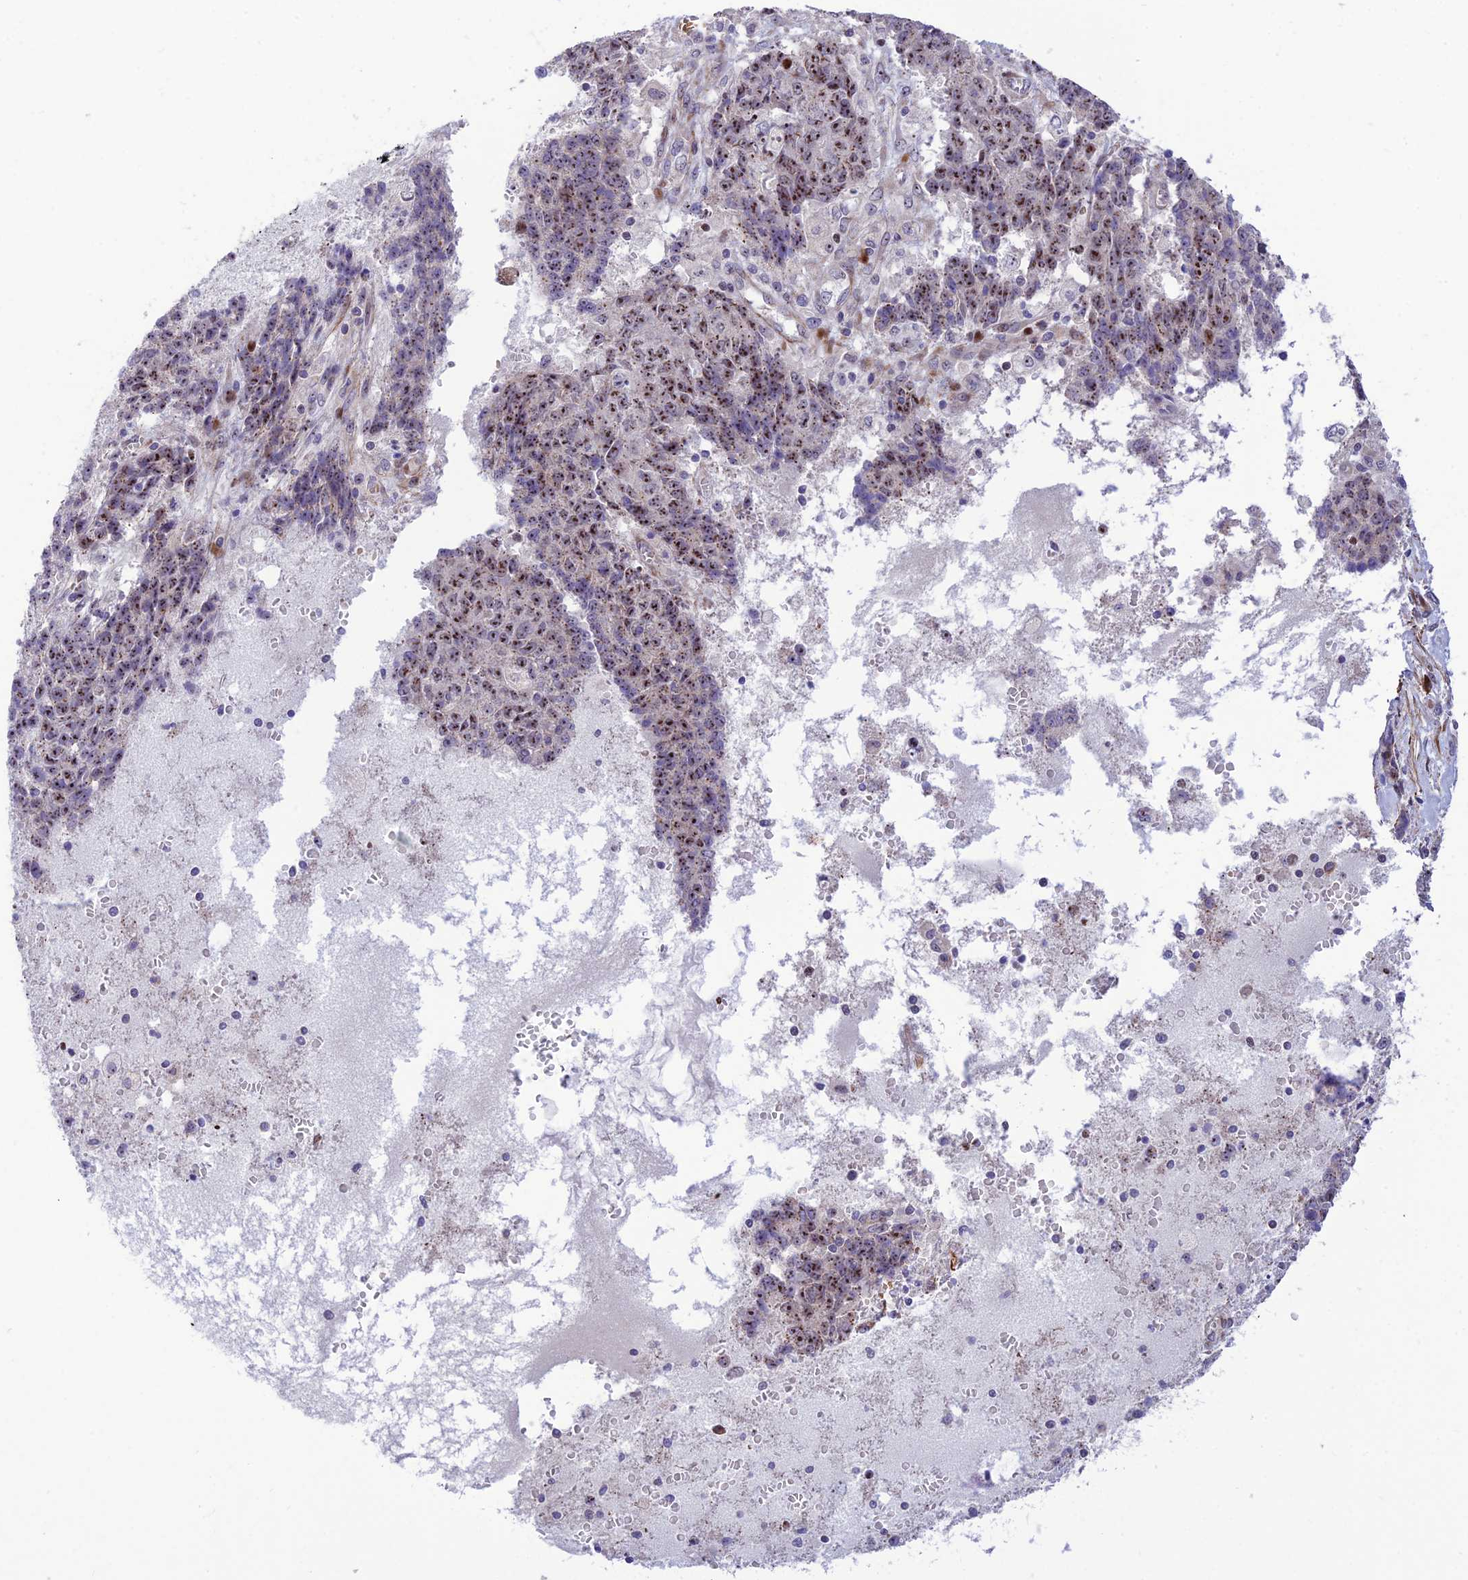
{"staining": {"intensity": "strong", "quantity": ">75%", "location": "nuclear"}, "tissue": "ovarian cancer", "cell_type": "Tumor cells", "image_type": "cancer", "snomed": [{"axis": "morphology", "description": "Carcinoma, endometroid"}, {"axis": "topography", "description": "Ovary"}], "caption": "DAB immunohistochemical staining of human ovarian cancer shows strong nuclear protein expression in approximately >75% of tumor cells.", "gene": "KBTBD7", "patient": {"sex": "female", "age": 42}}